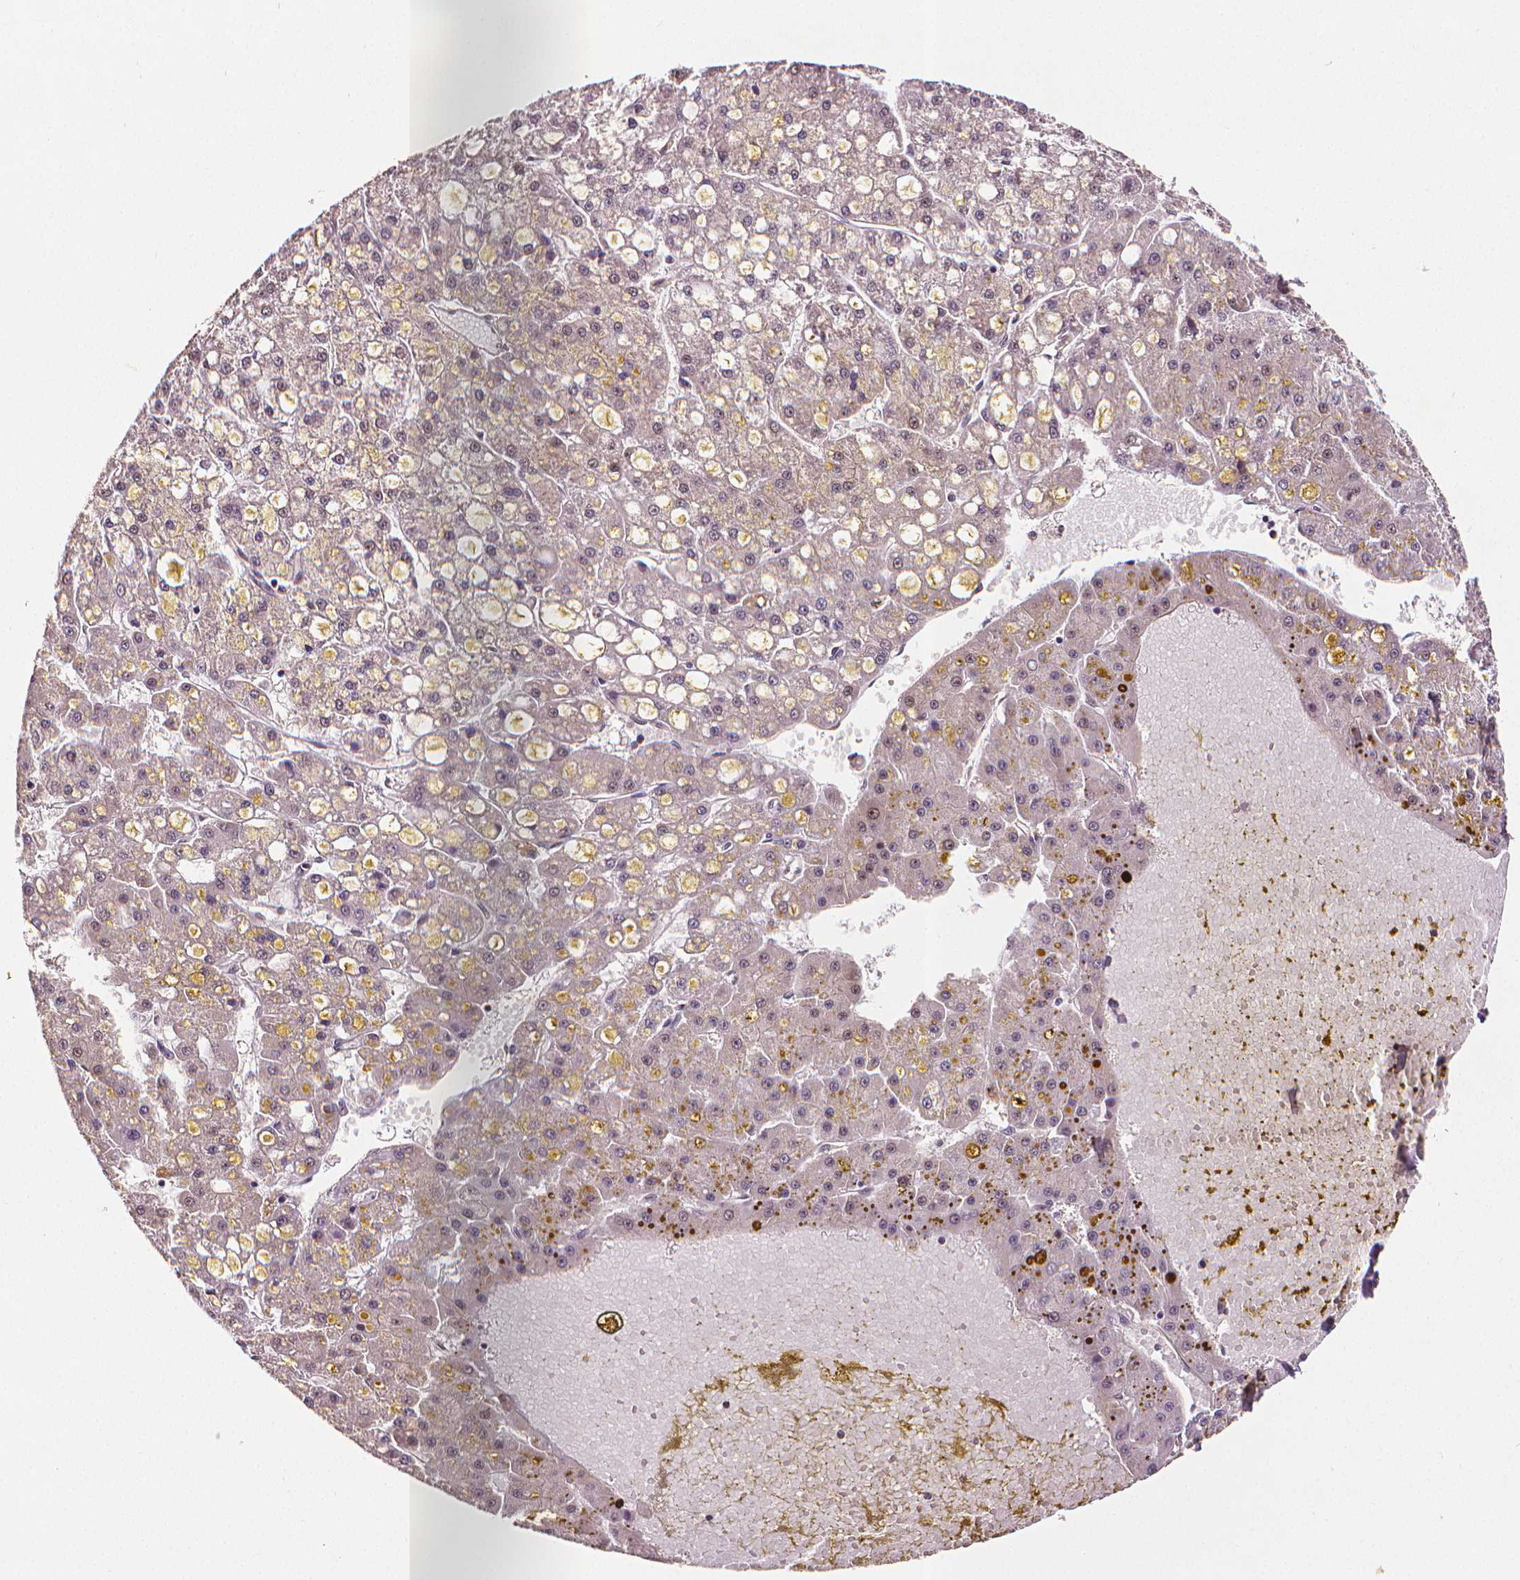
{"staining": {"intensity": "negative", "quantity": "none", "location": "none"}, "tissue": "liver cancer", "cell_type": "Tumor cells", "image_type": "cancer", "snomed": [{"axis": "morphology", "description": "Carcinoma, Hepatocellular, NOS"}, {"axis": "topography", "description": "Liver"}], "caption": "Photomicrograph shows no significant protein expression in tumor cells of liver cancer.", "gene": "STAT3", "patient": {"sex": "male", "age": 67}}